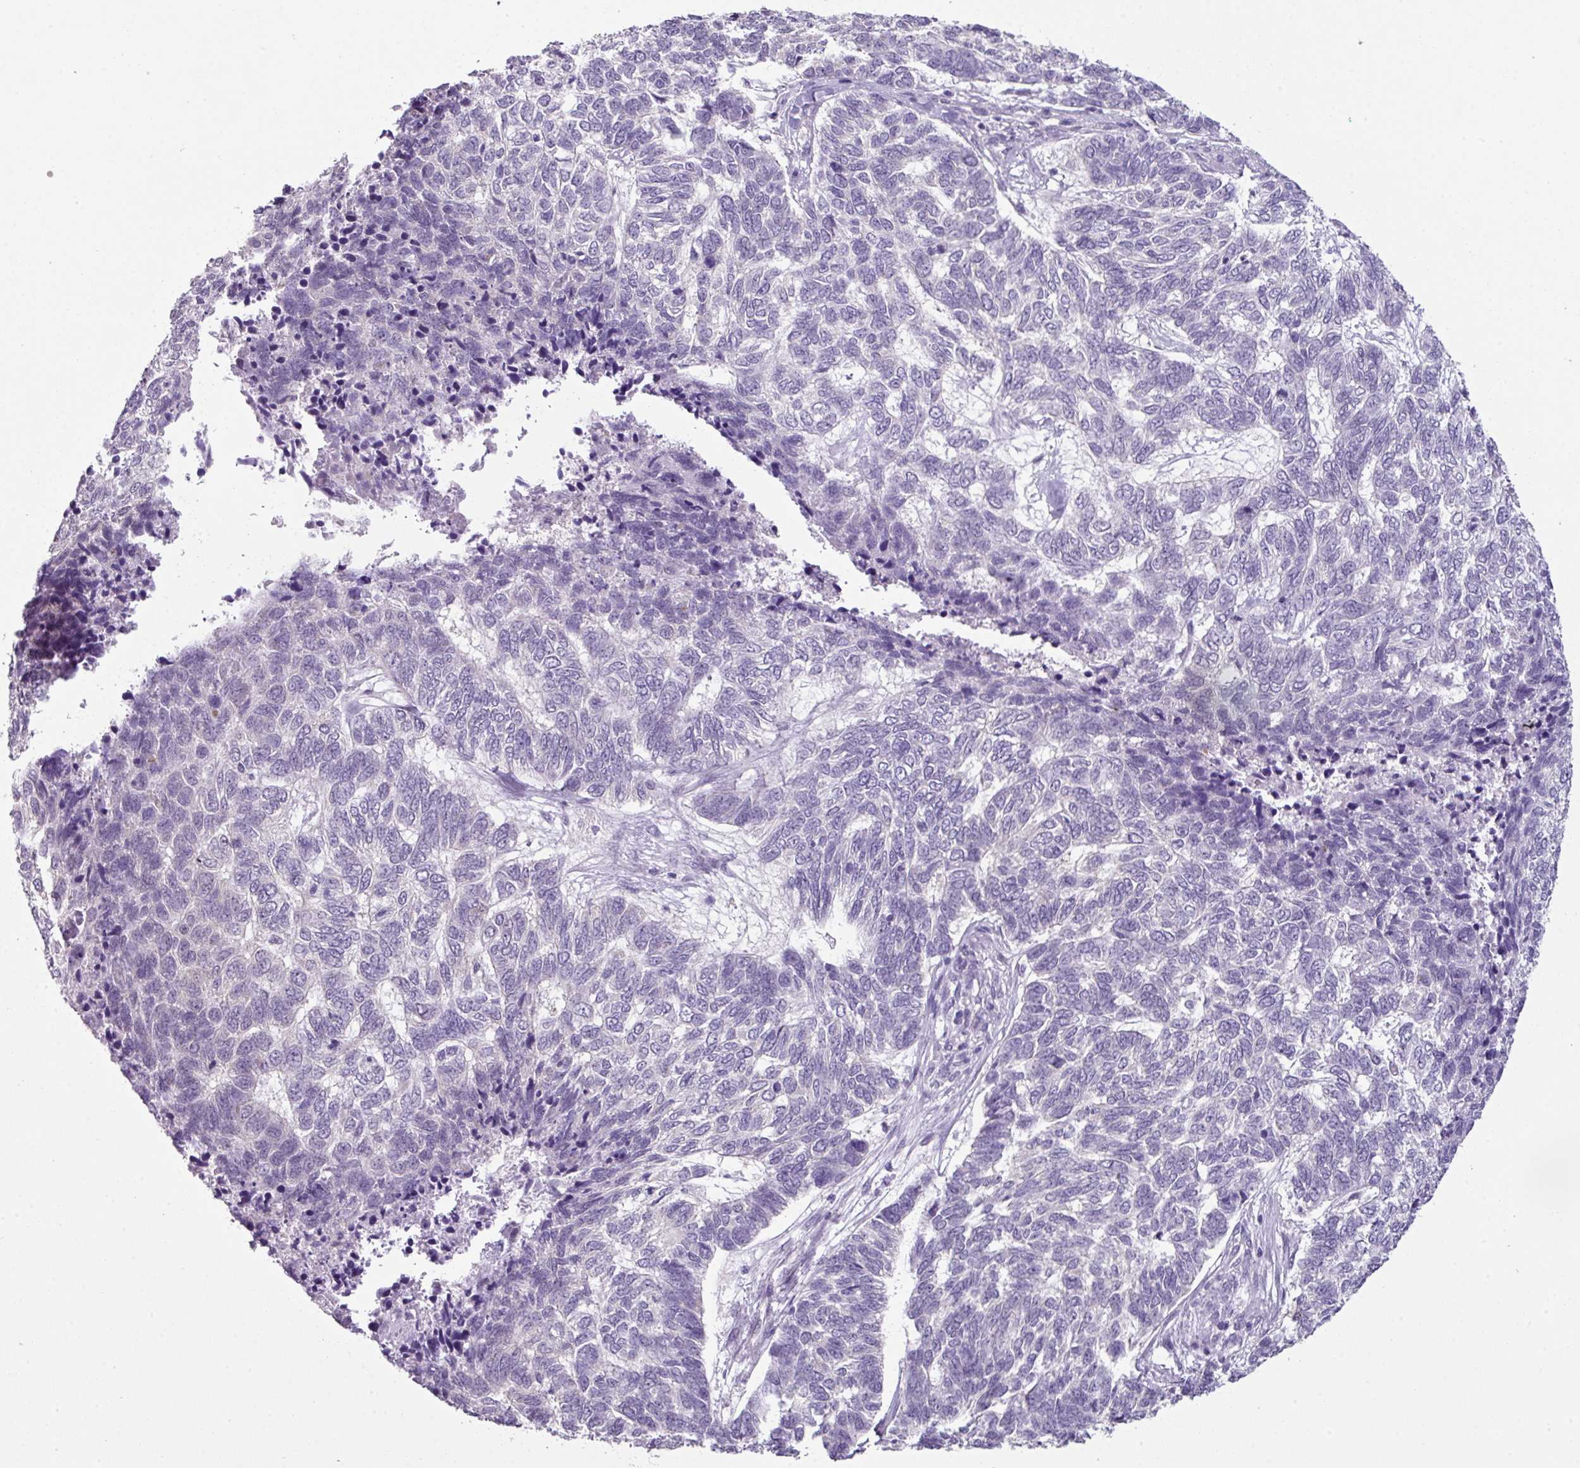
{"staining": {"intensity": "negative", "quantity": "none", "location": "none"}, "tissue": "skin cancer", "cell_type": "Tumor cells", "image_type": "cancer", "snomed": [{"axis": "morphology", "description": "Basal cell carcinoma"}, {"axis": "topography", "description": "Skin"}], "caption": "Tumor cells show no significant protein staining in skin basal cell carcinoma.", "gene": "TTLL12", "patient": {"sex": "female", "age": 65}}